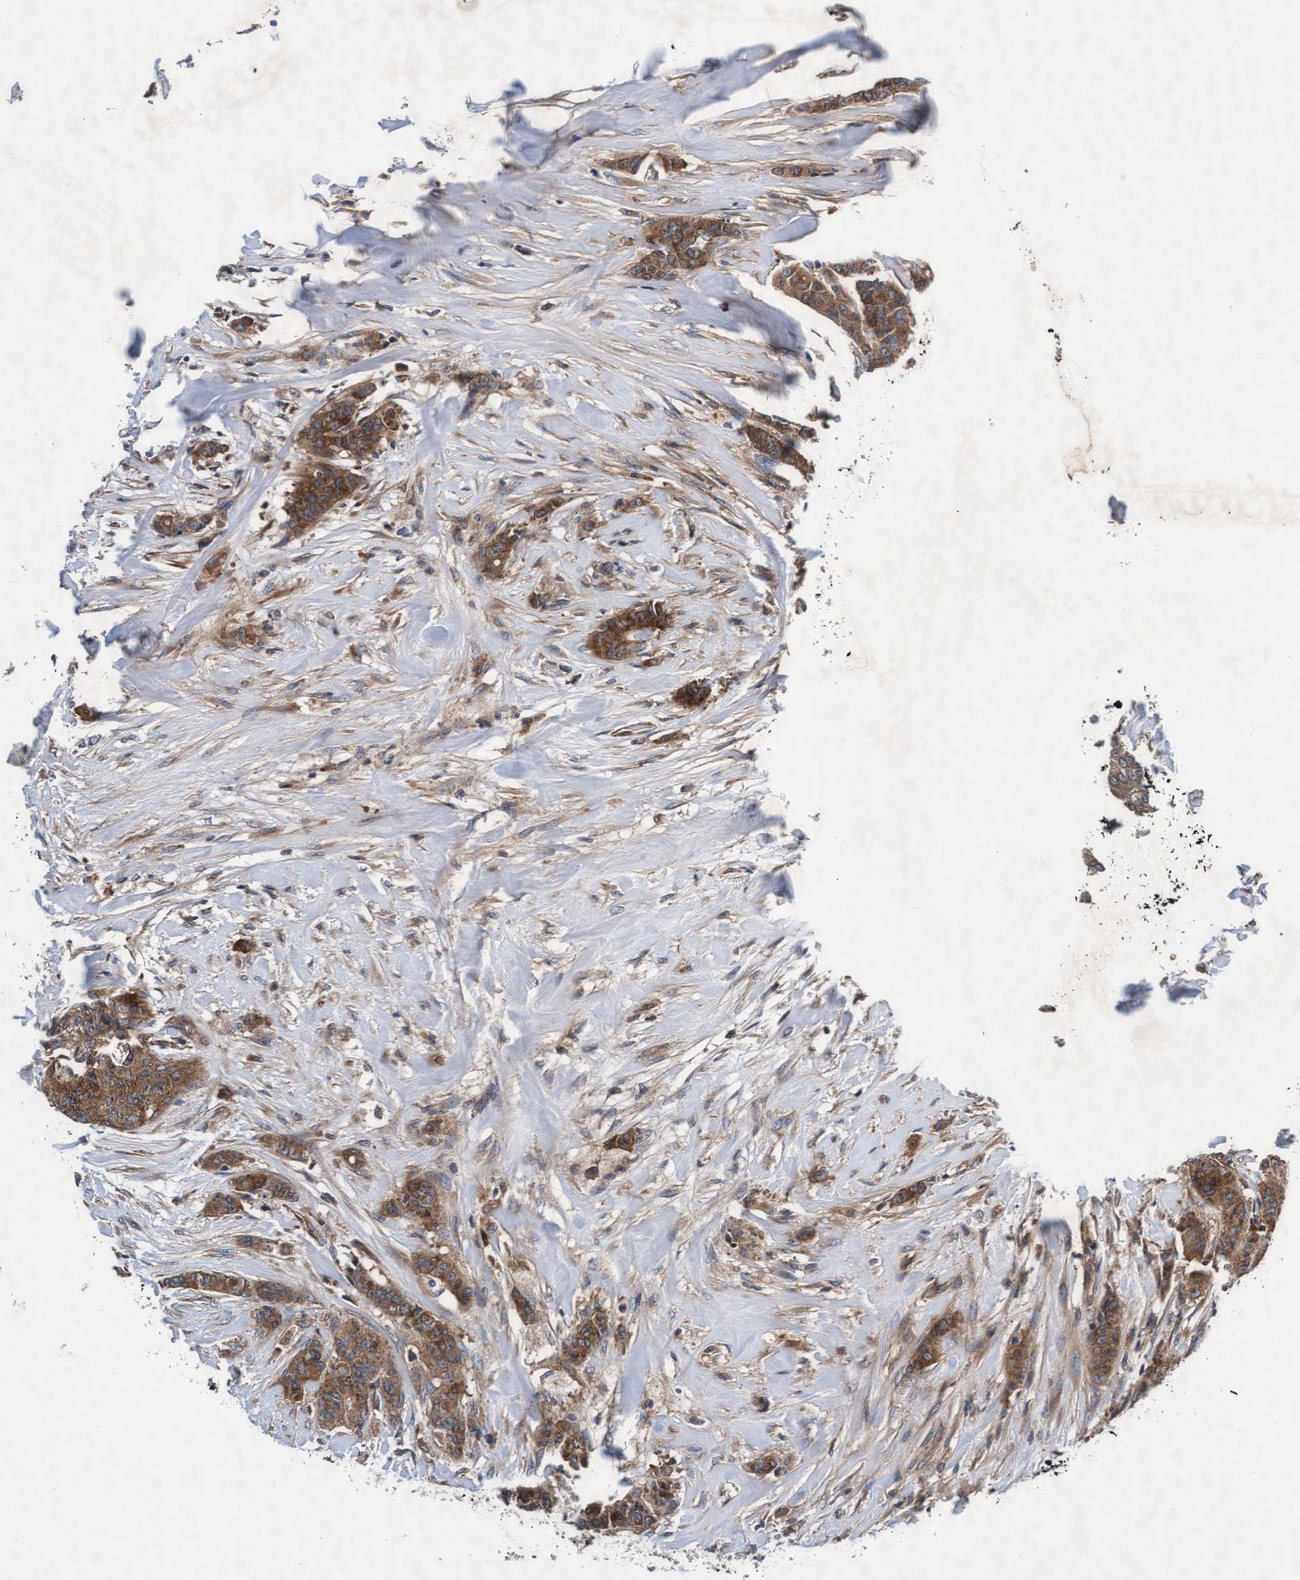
{"staining": {"intensity": "moderate", "quantity": ">75%", "location": "cytoplasmic/membranous"}, "tissue": "breast cancer", "cell_type": "Tumor cells", "image_type": "cancer", "snomed": [{"axis": "morphology", "description": "Normal tissue, NOS"}, {"axis": "morphology", "description": "Duct carcinoma"}, {"axis": "topography", "description": "Breast"}], "caption": "Immunohistochemistry (IHC) micrograph of neoplastic tissue: breast cancer stained using immunohistochemistry (IHC) demonstrates medium levels of moderate protein expression localized specifically in the cytoplasmic/membranous of tumor cells, appearing as a cytoplasmic/membranous brown color.", "gene": "EFCAB13", "patient": {"sex": "female", "age": 40}}